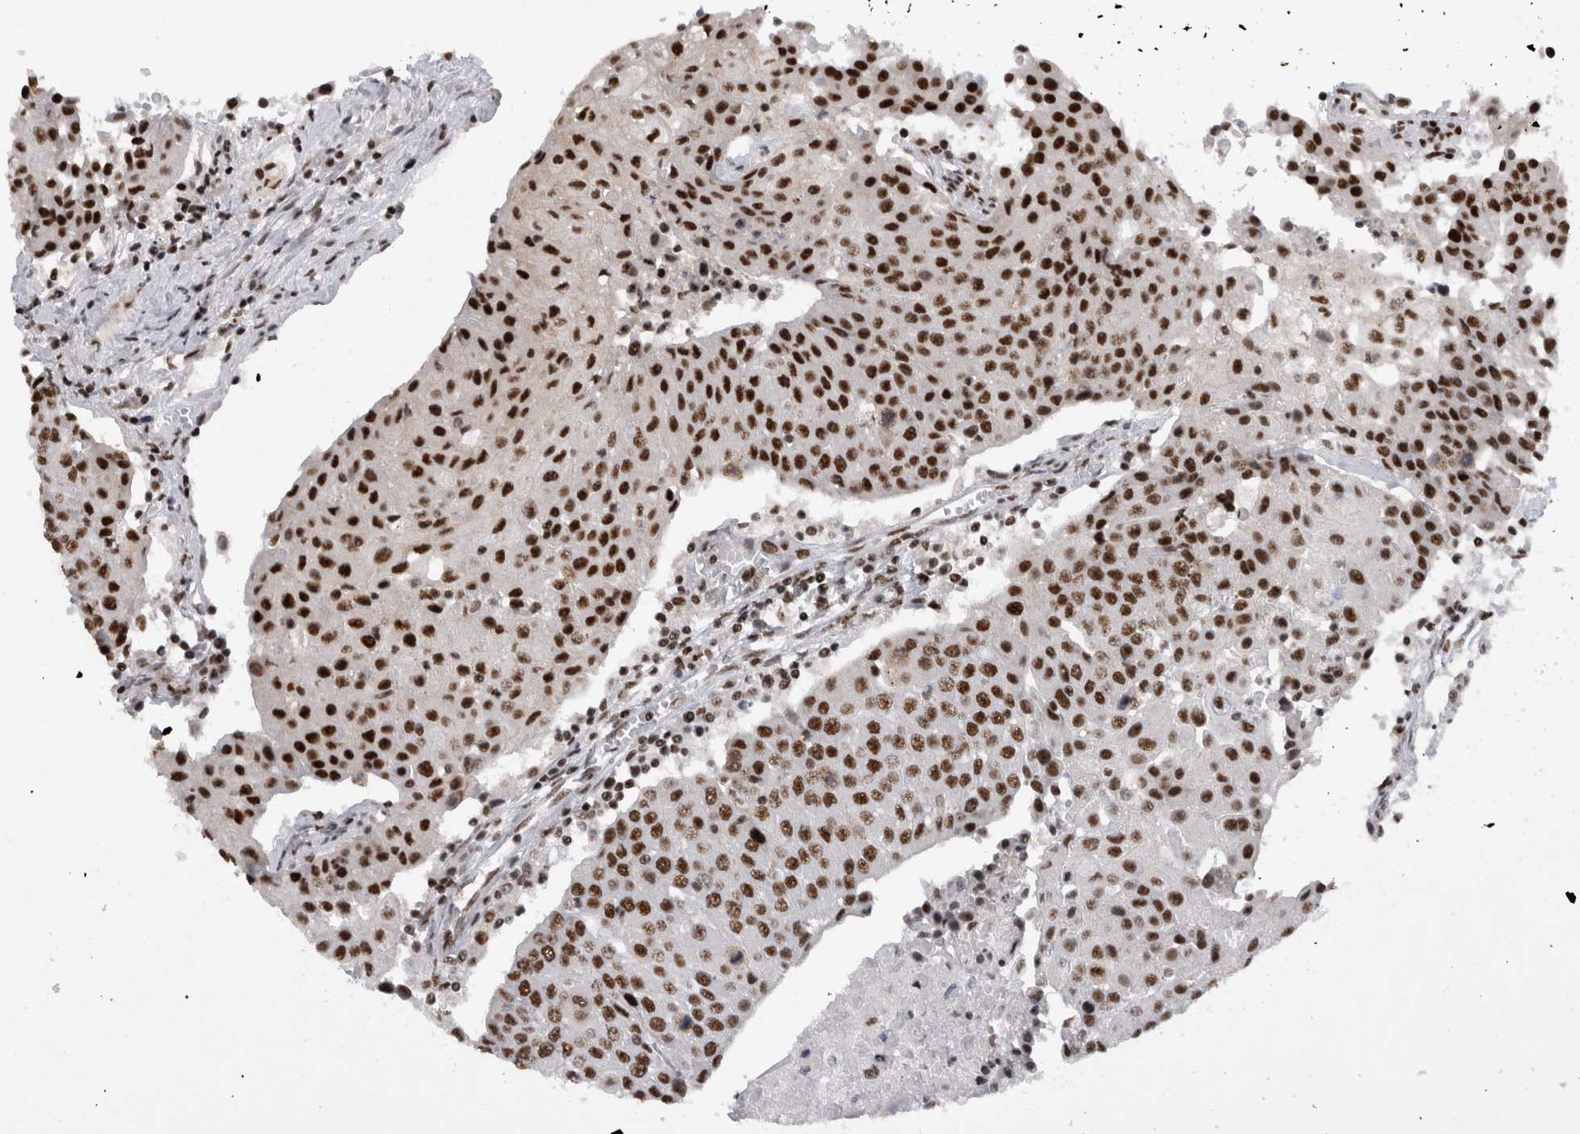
{"staining": {"intensity": "strong", "quantity": ">75%", "location": "nuclear"}, "tissue": "urothelial cancer", "cell_type": "Tumor cells", "image_type": "cancer", "snomed": [{"axis": "morphology", "description": "Urothelial carcinoma, High grade"}, {"axis": "topography", "description": "Urinary bladder"}], "caption": "Immunohistochemistry (IHC) photomicrograph of neoplastic tissue: human urothelial carcinoma (high-grade) stained using immunohistochemistry (IHC) demonstrates high levels of strong protein expression localized specifically in the nuclear of tumor cells, appearing as a nuclear brown color.", "gene": "CDK11A", "patient": {"sex": "female", "age": 85}}